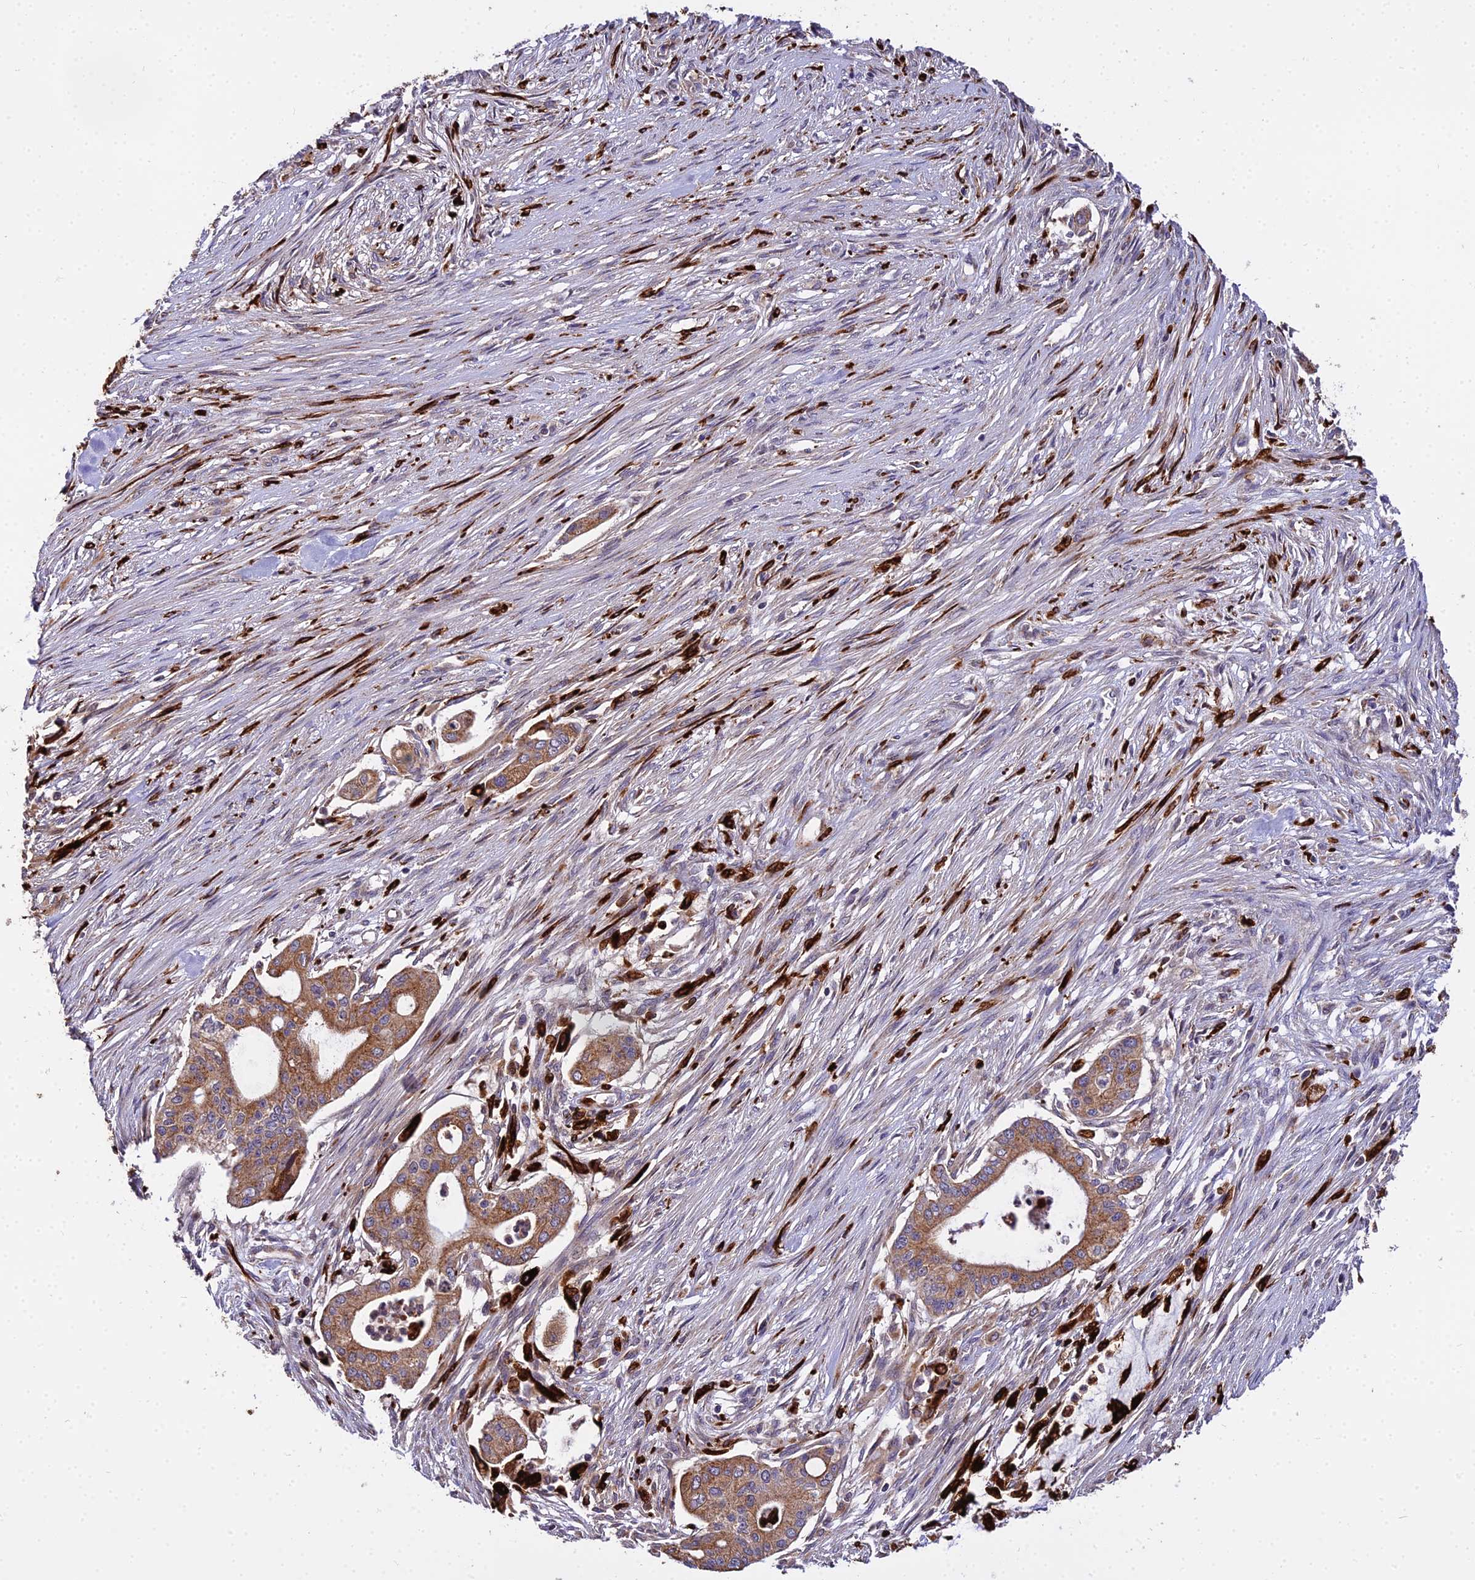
{"staining": {"intensity": "moderate", "quantity": ">75%", "location": "cytoplasmic/membranous"}, "tissue": "pancreatic cancer", "cell_type": "Tumor cells", "image_type": "cancer", "snomed": [{"axis": "morphology", "description": "Adenocarcinoma, NOS"}, {"axis": "topography", "description": "Pancreas"}], "caption": "Approximately >75% of tumor cells in human pancreatic adenocarcinoma exhibit moderate cytoplasmic/membranous protein positivity as visualized by brown immunohistochemical staining.", "gene": "PEX19", "patient": {"sex": "male", "age": 46}}